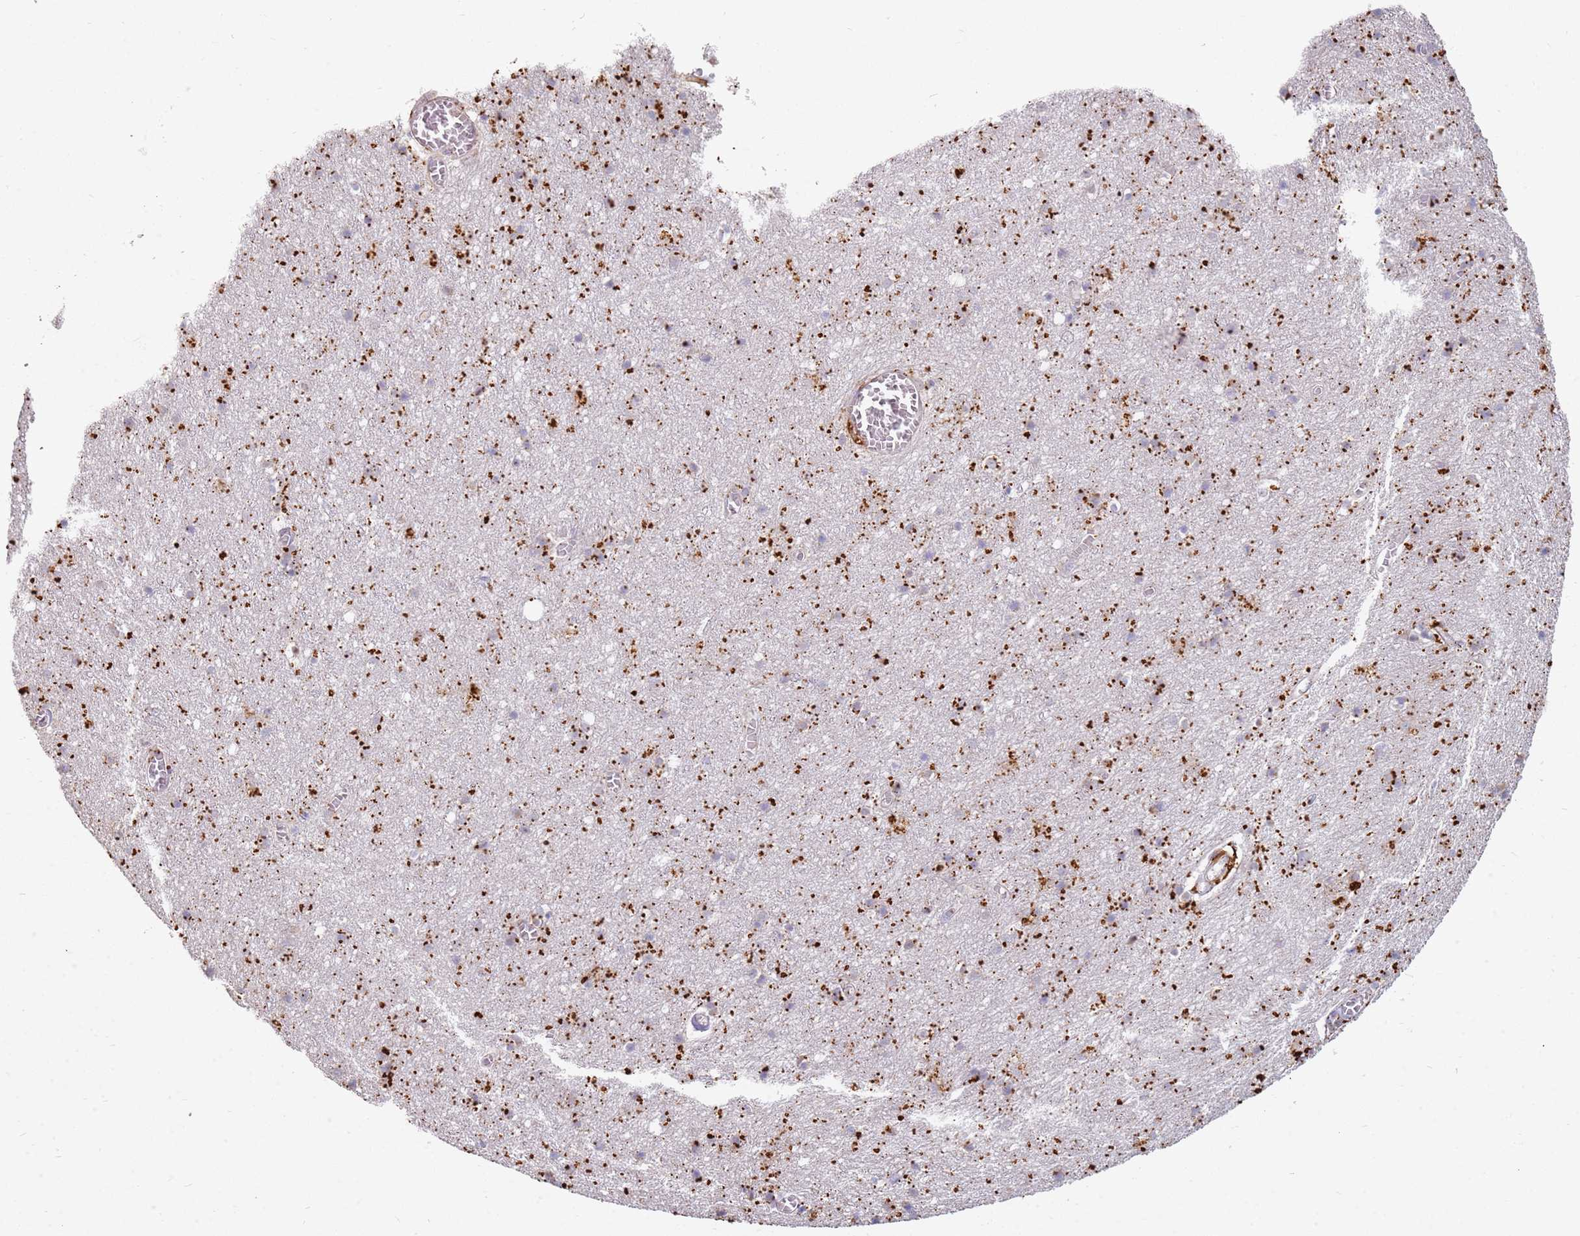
{"staining": {"intensity": "weak", "quantity": ">75%", "location": "cytoplasmic/membranous"}, "tissue": "cerebral cortex", "cell_type": "Endothelial cells", "image_type": "normal", "snomed": [{"axis": "morphology", "description": "Normal tissue, NOS"}, {"axis": "topography", "description": "Cerebral cortex"}], "caption": "A high-resolution photomicrograph shows immunohistochemistry staining of benign cerebral cortex, which exhibits weak cytoplasmic/membranous expression in approximately >75% of endothelial cells.", "gene": "TMEM229B", "patient": {"sex": "female", "age": 64}}